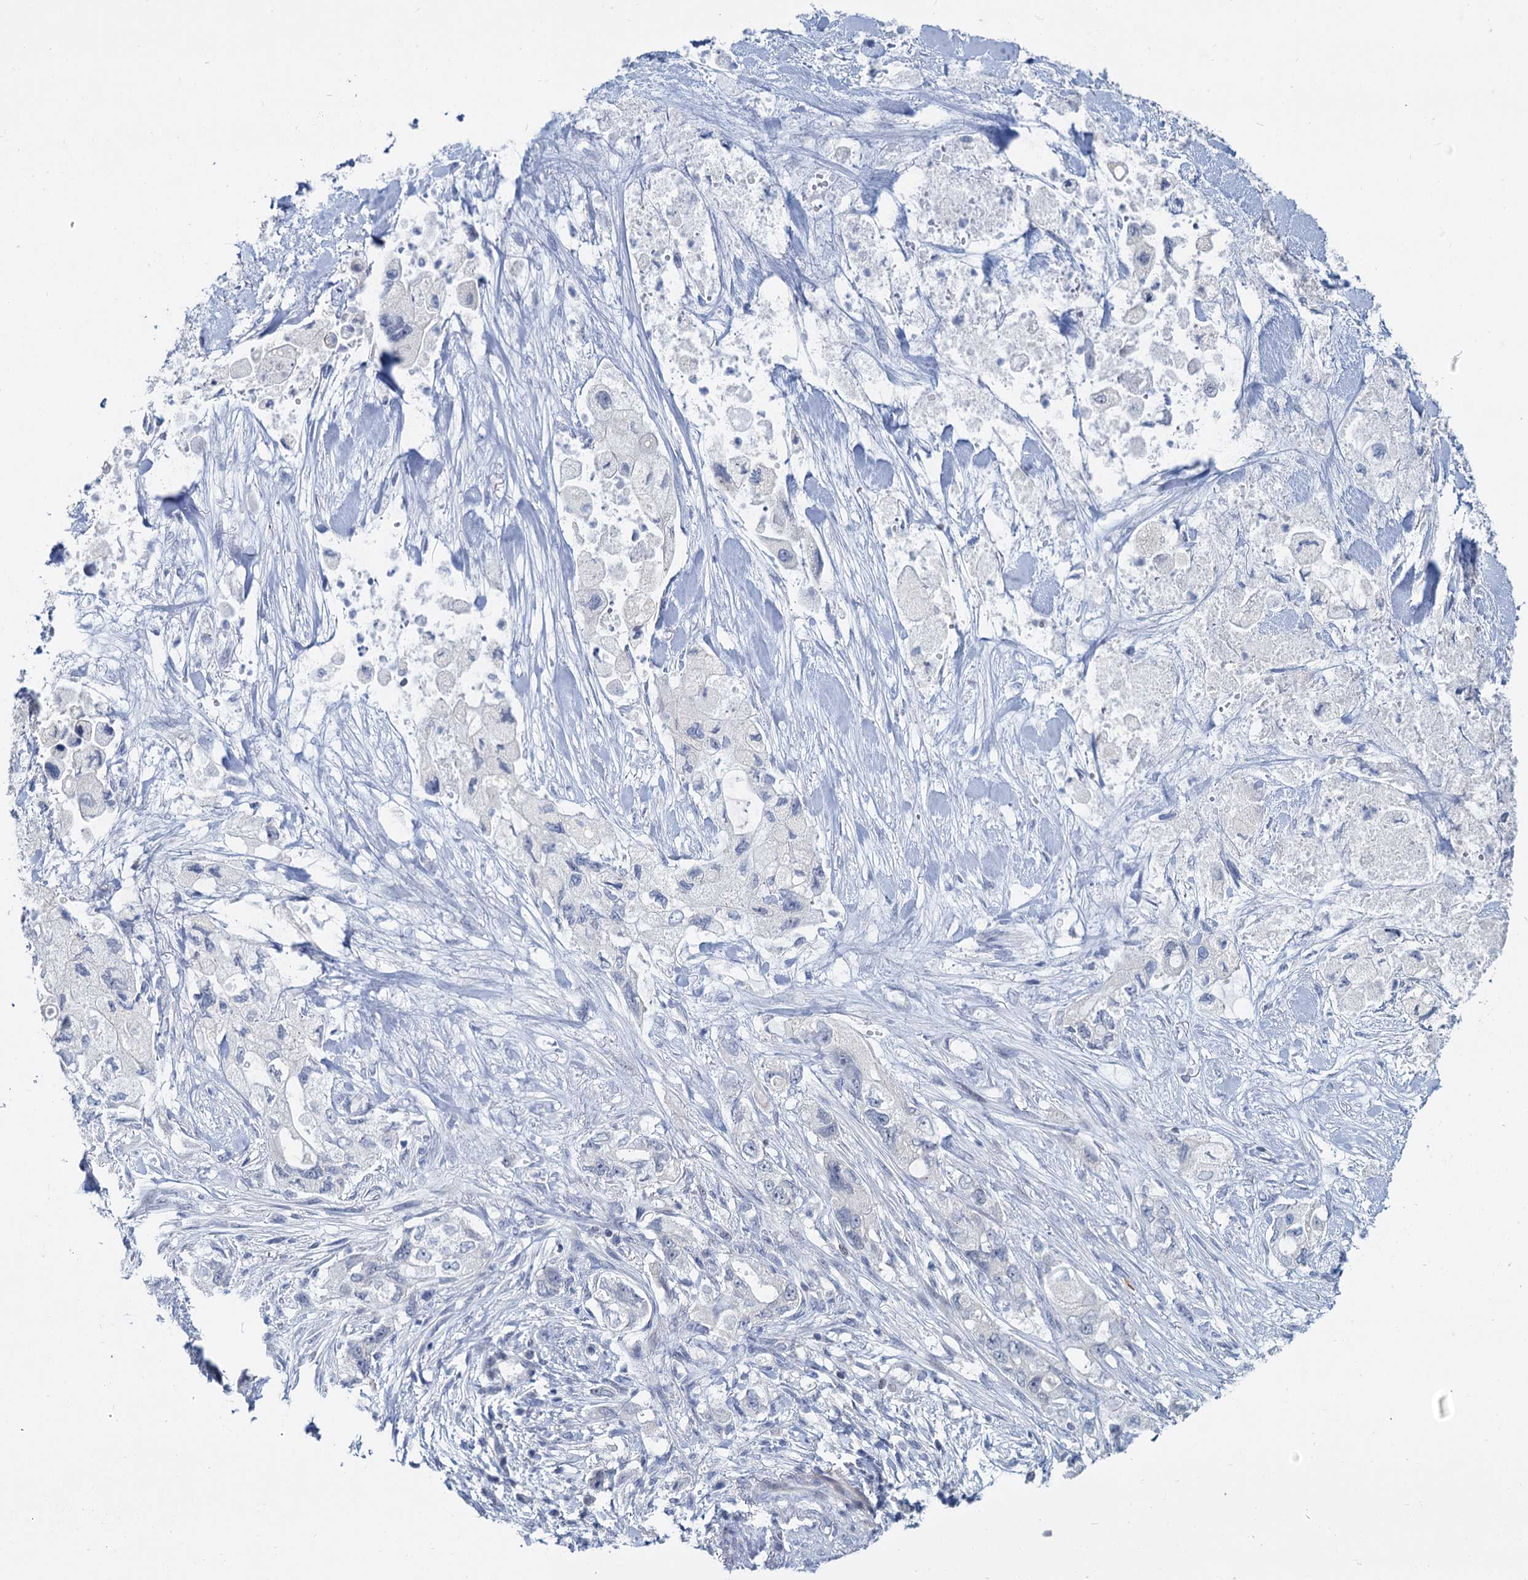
{"staining": {"intensity": "negative", "quantity": "none", "location": "none"}, "tissue": "pancreatic cancer", "cell_type": "Tumor cells", "image_type": "cancer", "snomed": [{"axis": "morphology", "description": "Adenocarcinoma, NOS"}, {"axis": "topography", "description": "Pancreas"}], "caption": "Histopathology image shows no protein expression in tumor cells of pancreatic cancer tissue. The staining is performed using DAB (3,3'-diaminobenzidine) brown chromogen with nuclei counter-stained in using hematoxylin.", "gene": "ACRBP", "patient": {"sex": "female", "age": 73}}